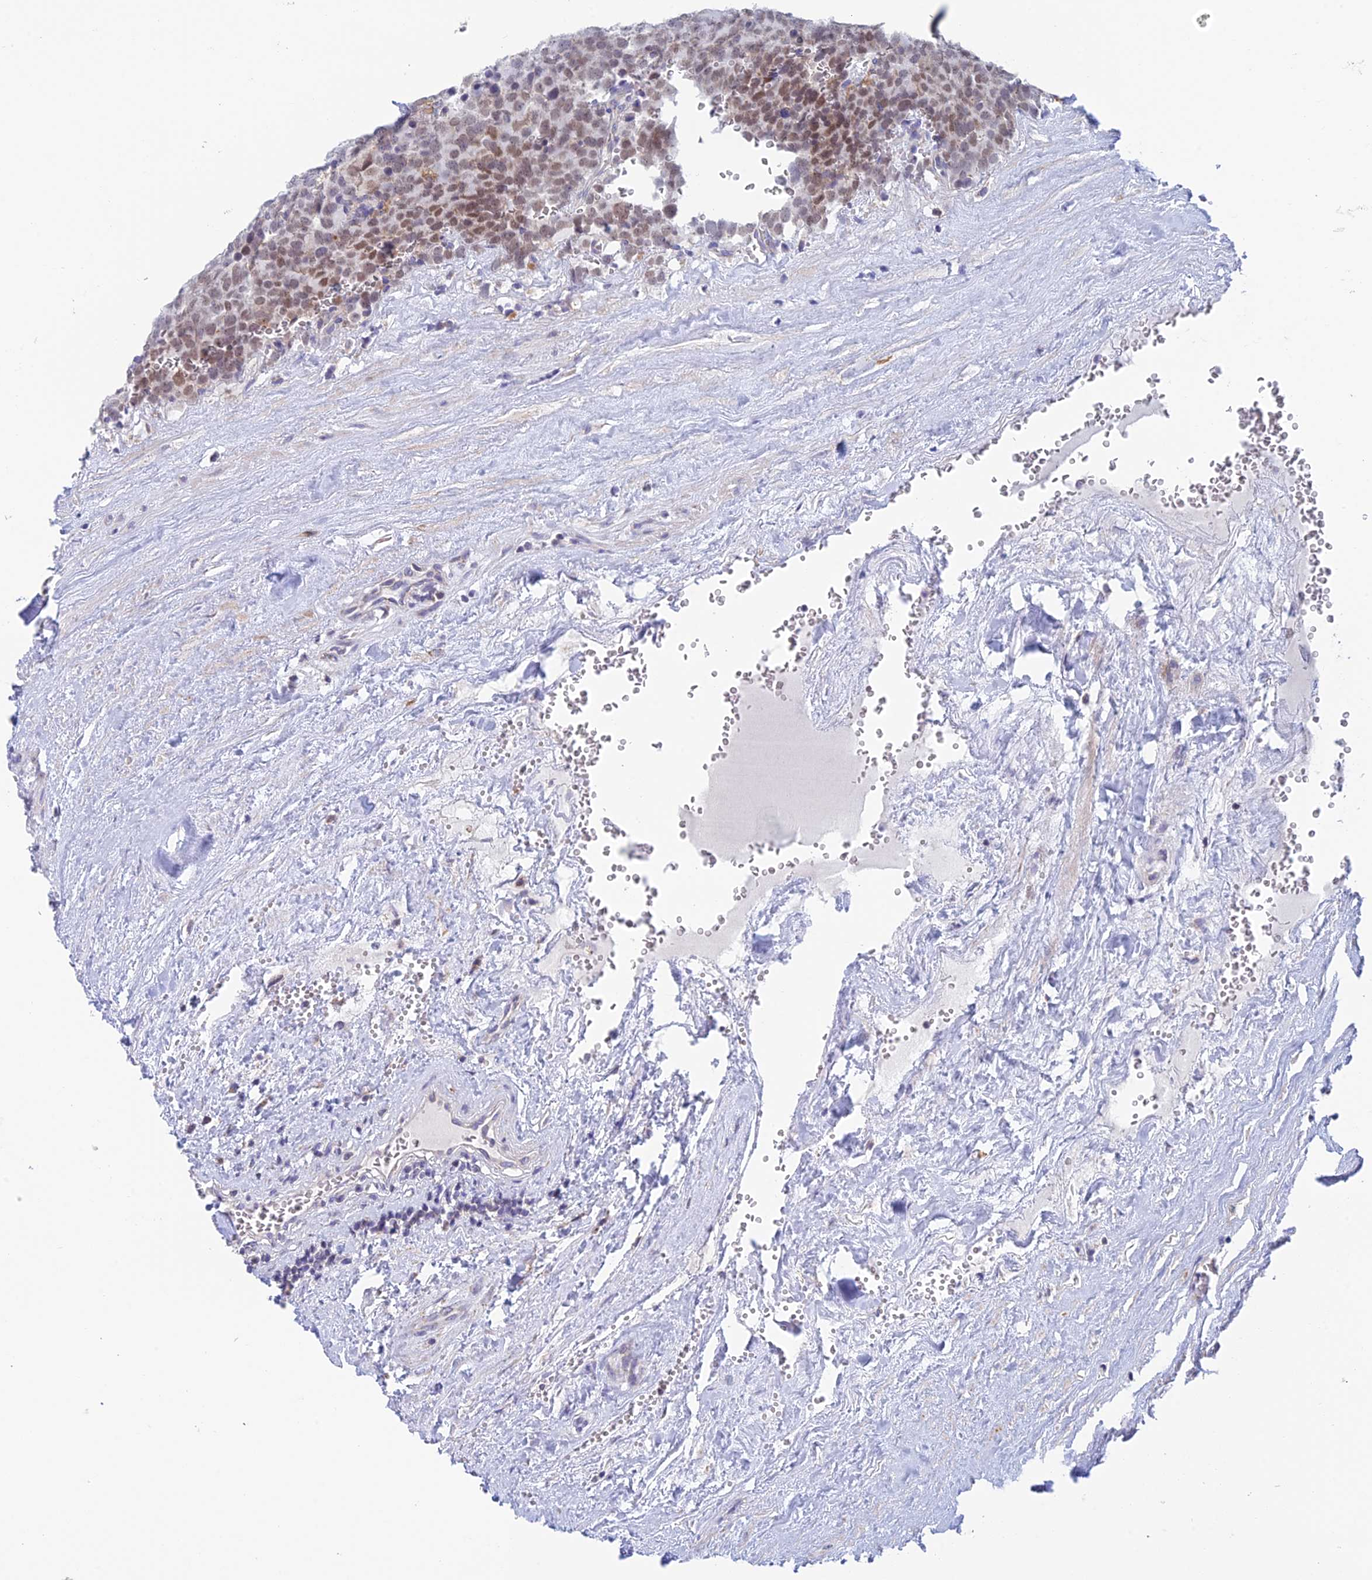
{"staining": {"intensity": "moderate", "quantity": ">75%", "location": "nuclear"}, "tissue": "testis cancer", "cell_type": "Tumor cells", "image_type": "cancer", "snomed": [{"axis": "morphology", "description": "Seminoma, NOS"}, {"axis": "topography", "description": "Testis"}], "caption": "The image exhibits staining of seminoma (testis), revealing moderate nuclear protein expression (brown color) within tumor cells.", "gene": "REXO5", "patient": {"sex": "male", "age": 71}}